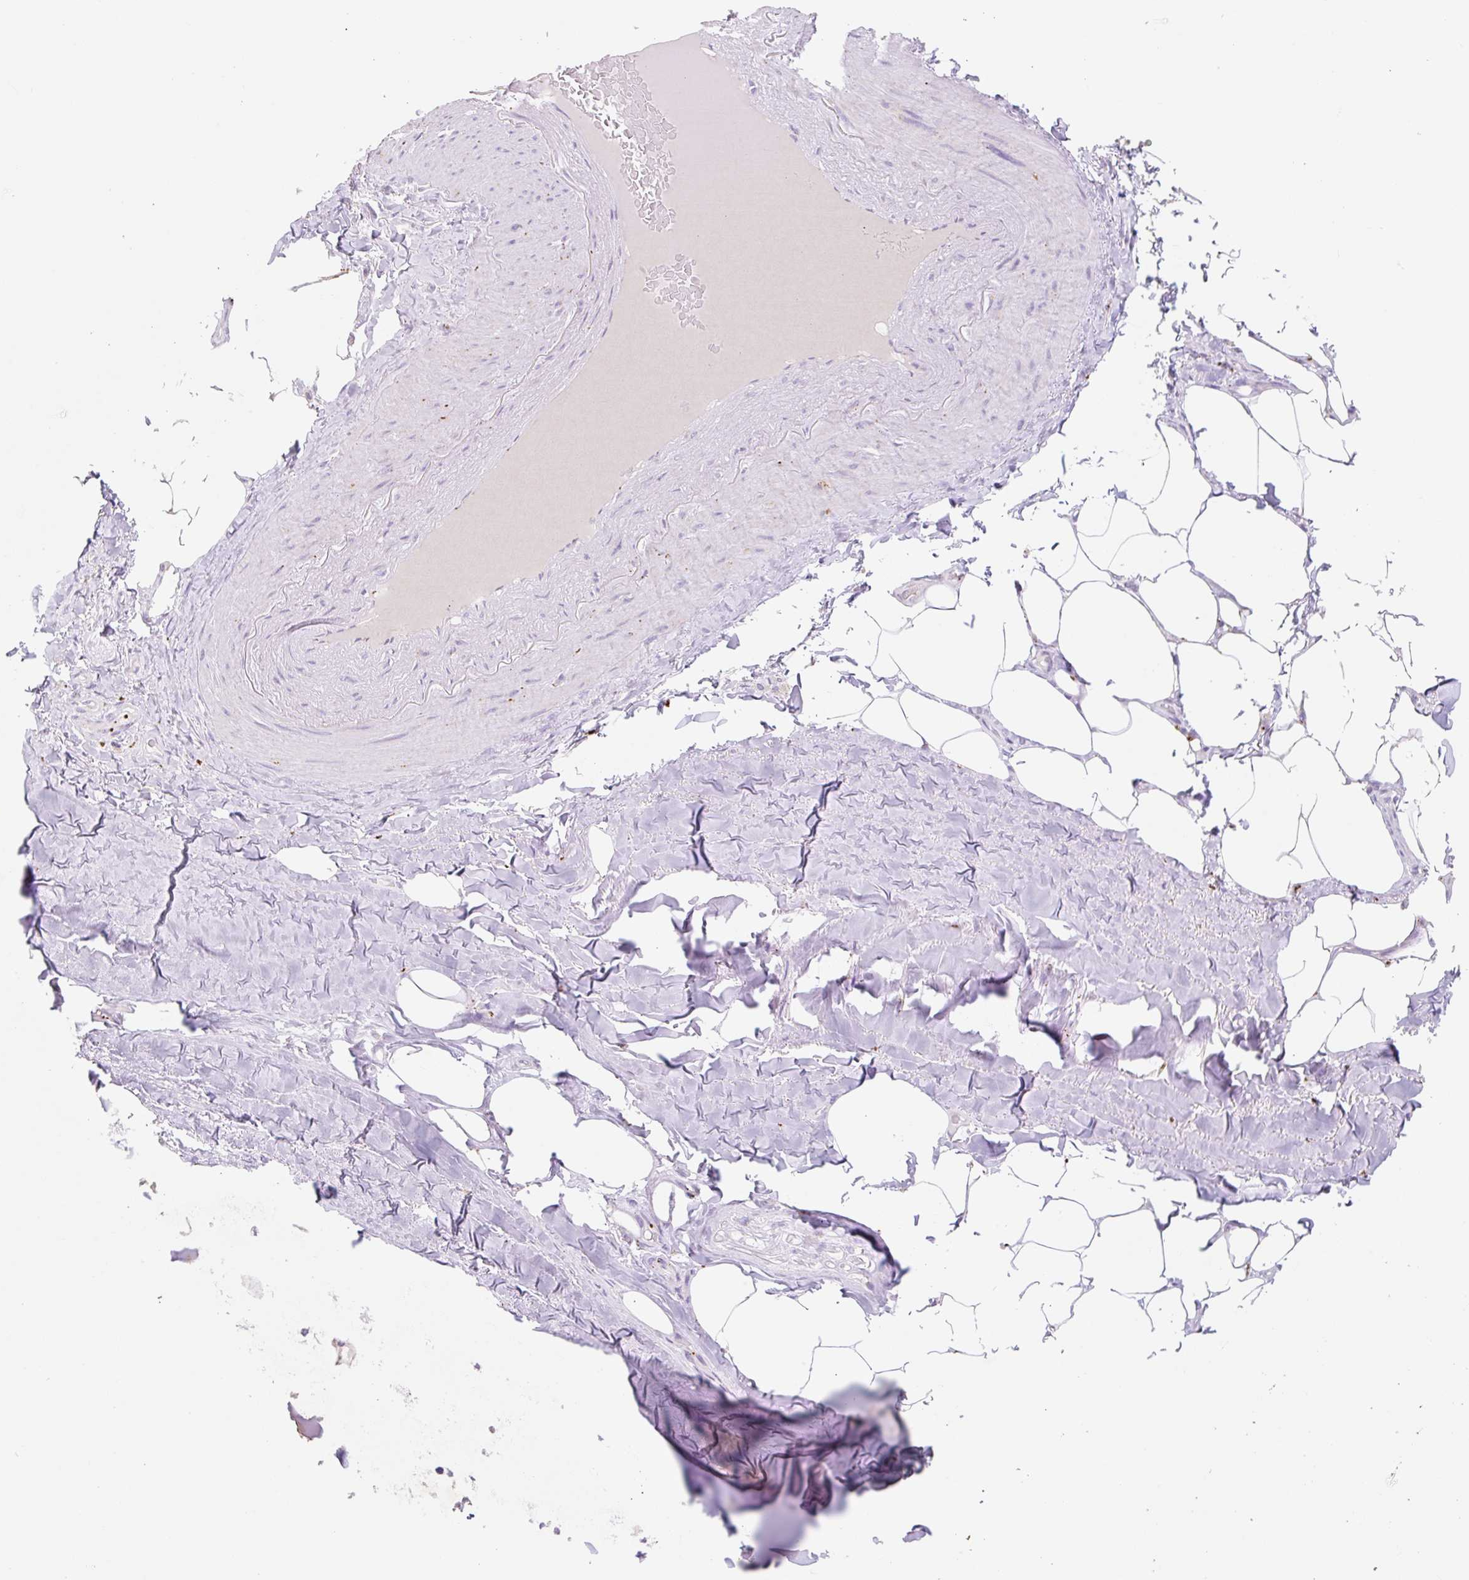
{"staining": {"intensity": "negative", "quantity": "none", "location": "none"}, "tissue": "adipose tissue", "cell_type": "Adipocytes", "image_type": "normal", "snomed": [{"axis": "morphology", "description": "Normal tissue, NOS"}, {"axis": "topography", "description": "Bronchus"}], "caption": "Immunohistochemical staining of unremarkable adipose tissue demonstrates no significant positivity in adipocytes. The staining is performed using DAB brown chromogen with nuclei counter-stained in using hematoxylin.", "gene": "CLEC3A", "patient": {"sex": "male", "age": 66}}